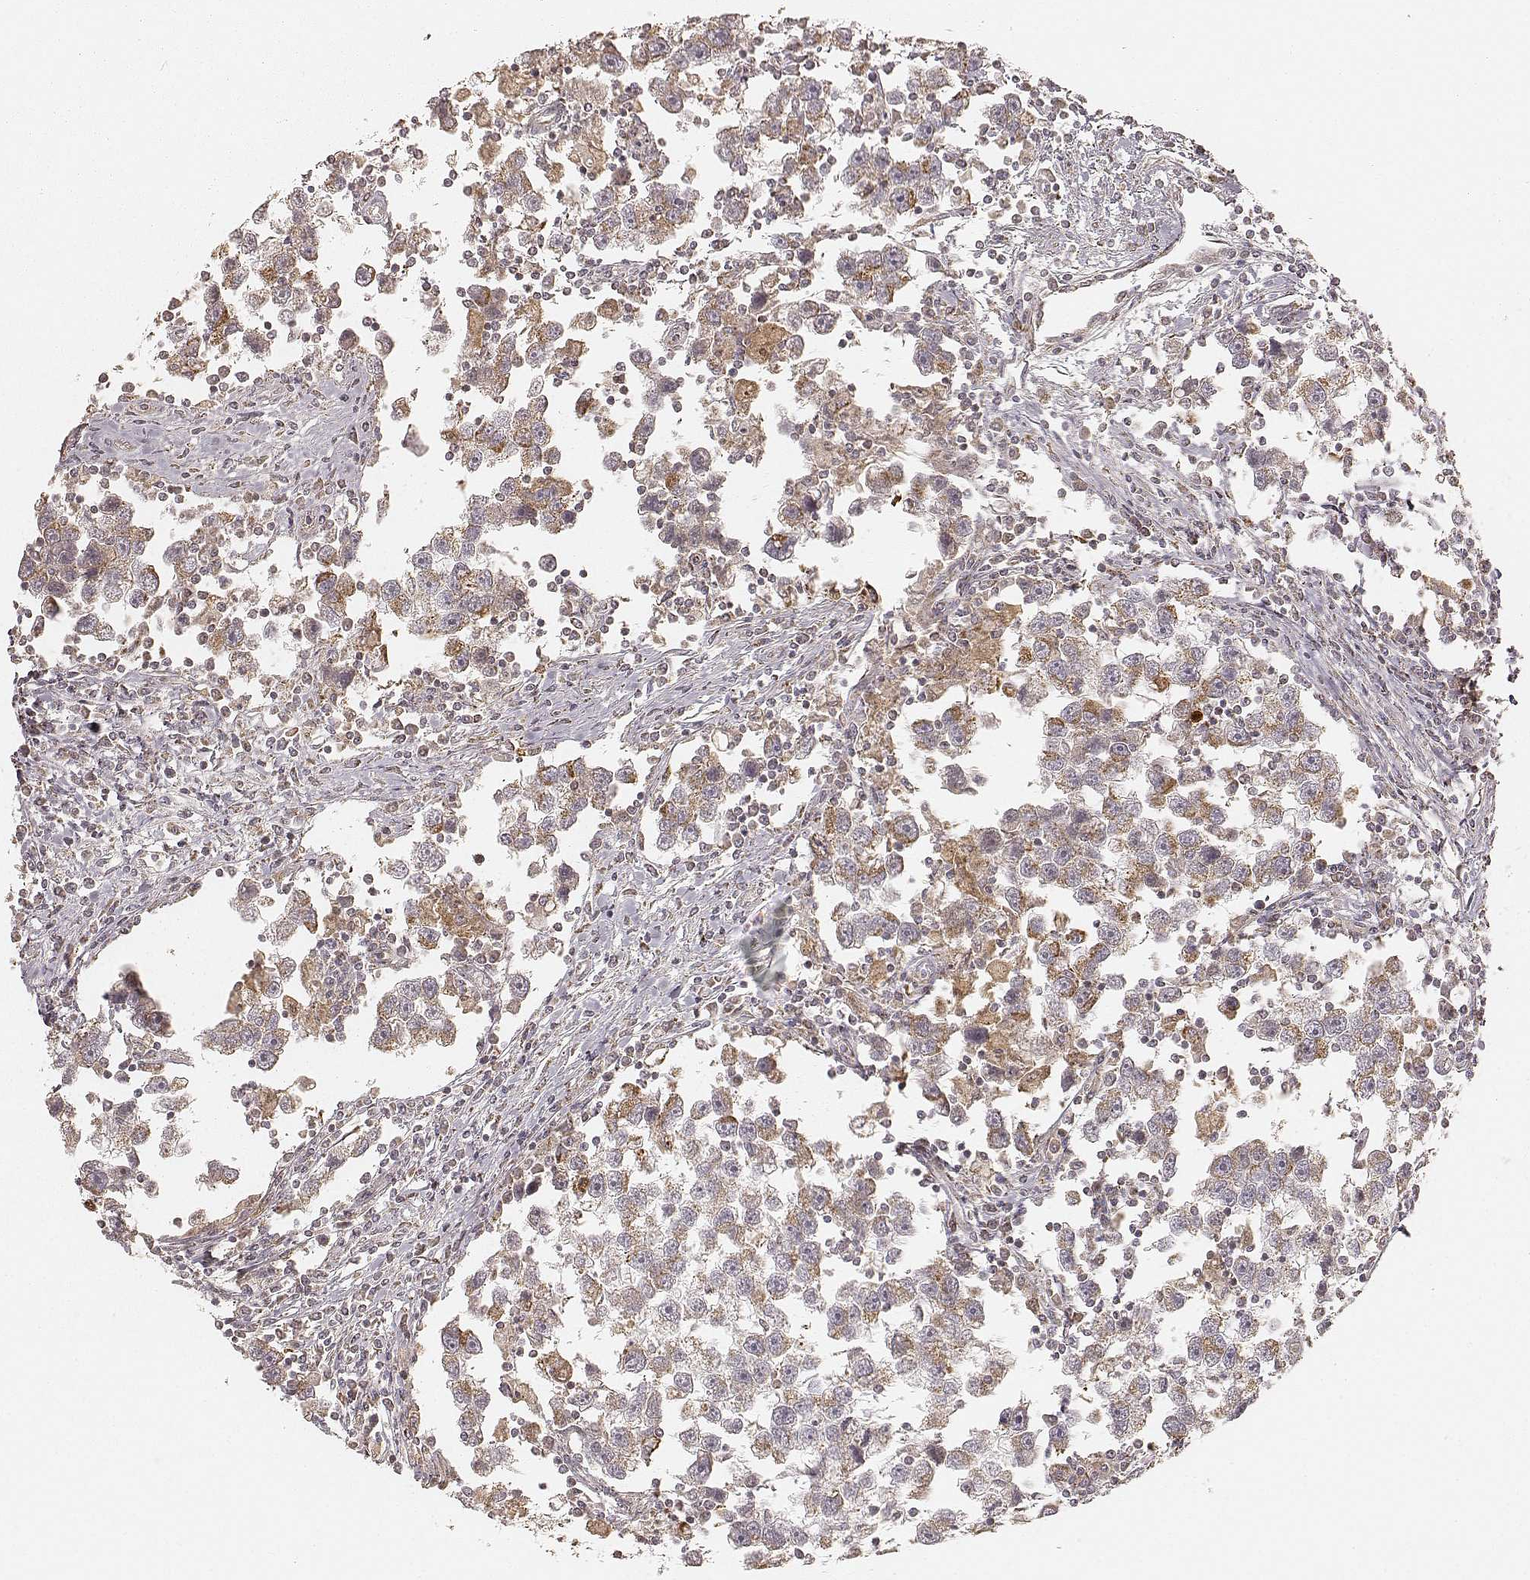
{"staining": {"intensity": "moderate", "quantity": ">75%", "location": "cytoplasmic/membranous"}, "tissue": "testis cancer", "cell_type": "Tumor cells", "image_type": "cancer", "snomed": [{"axis": "morphology", "description": "Seminoma, NOS"}, {"axis": "topography", "description": "Testis"}], "caption": "Approximately >75% of tumor cells in testis cancer (seminoma) display moderate cytoplasmic/membranous protein staining as visualized by brown immunohistochemical staining.", "gene": "CS", "patient": {"sex": "male", "age": 30}}